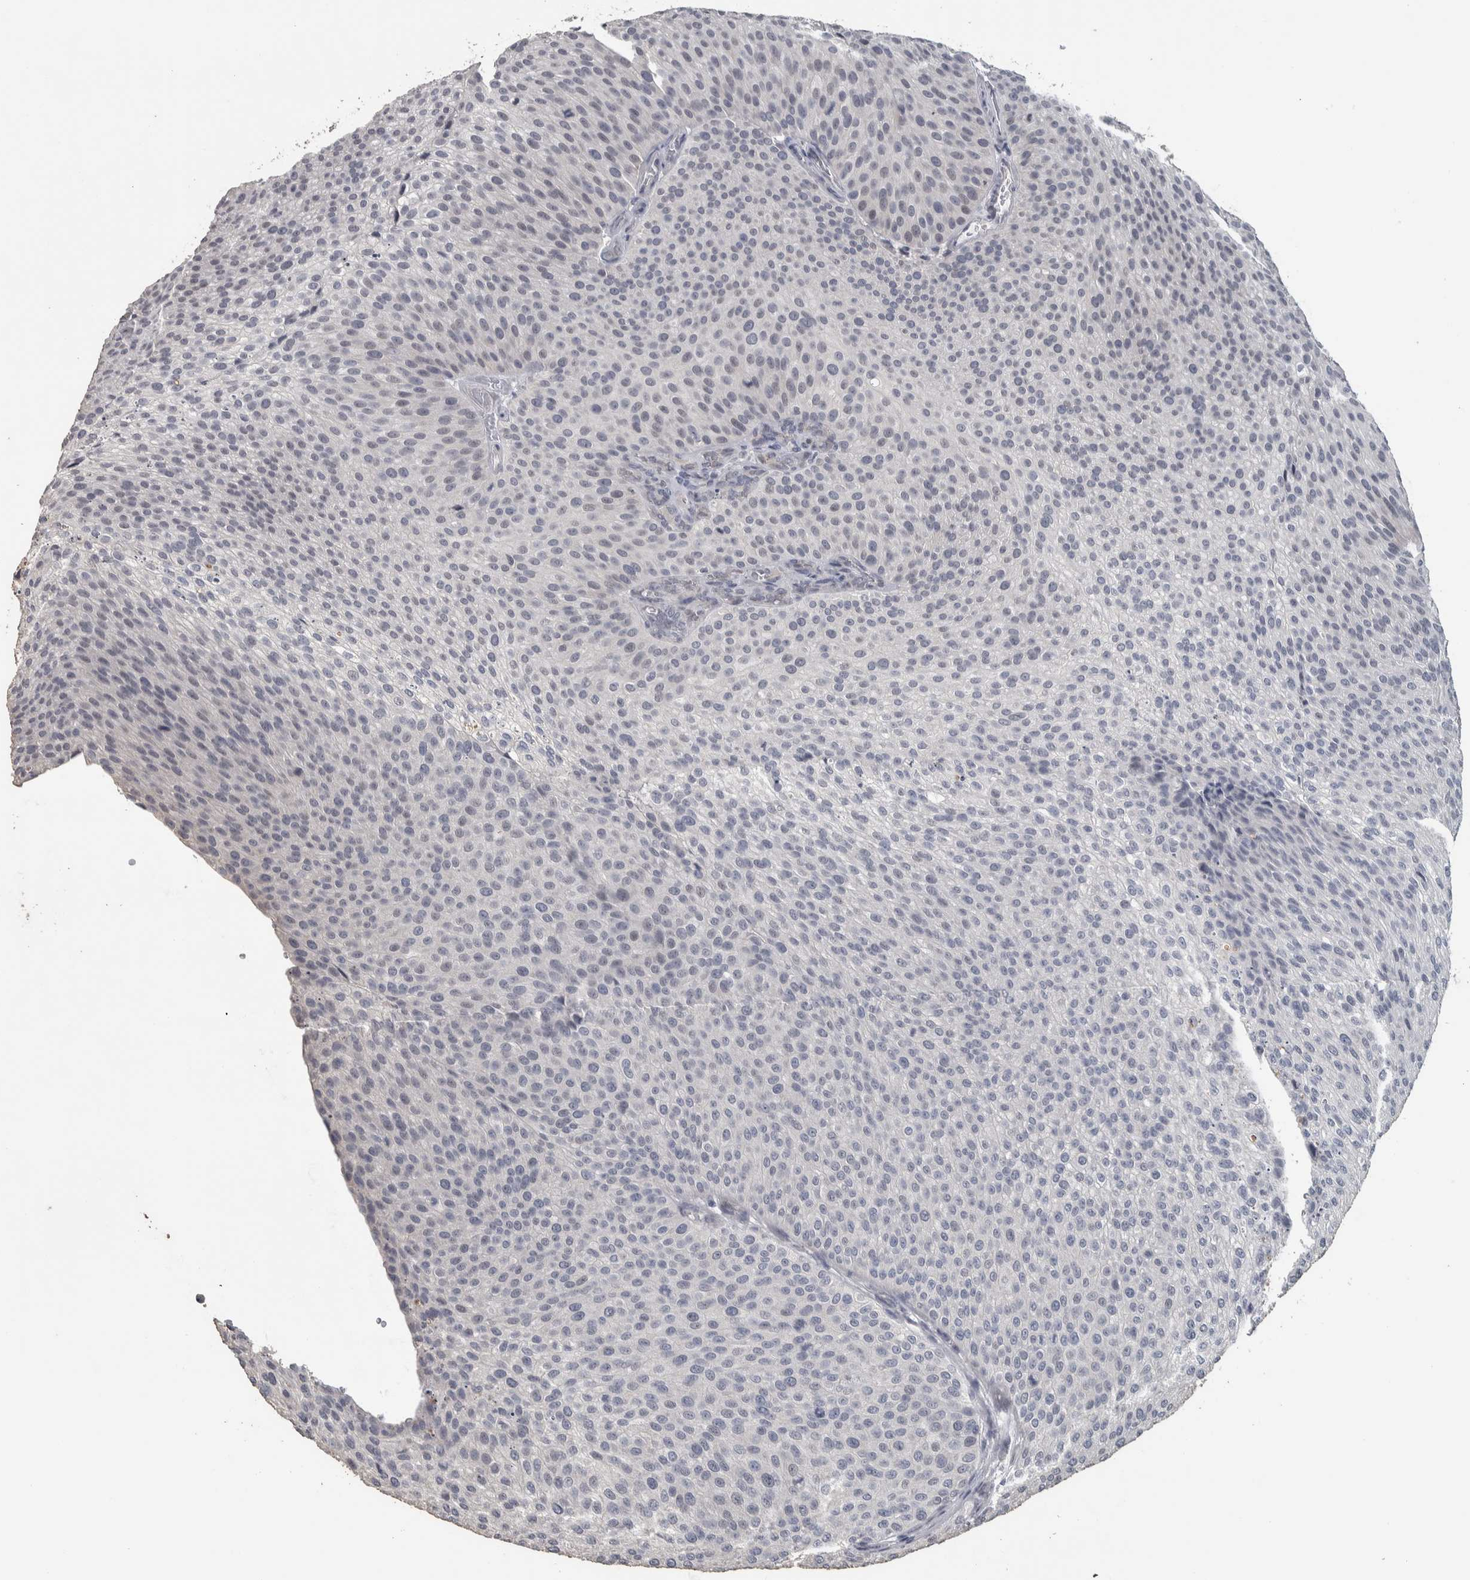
{"staining": {"intensity": "negative", "quantity": "none", "location": "none"}, "tissue": "urothelial cancer", "cell_type": "Tumor cells", "image_type": "cancer", "snomed": [{"axis": "morphology", "description": "Urothelial carcinoma, Low grade"}, {"axis": "topography", "description": "Smooth muscle"}, {"axis": "topography", "description": "Urinary bladder"}], "caption": "IHC image of neoplastic tissue: low-grade urothelial carcinoma stained with DAB (3,3'-diaminobenzidine) exhibits no significant protein expression in tumor cells.", "gene": "NECAB1", "patient": {"sex": "male", "age": 60}}